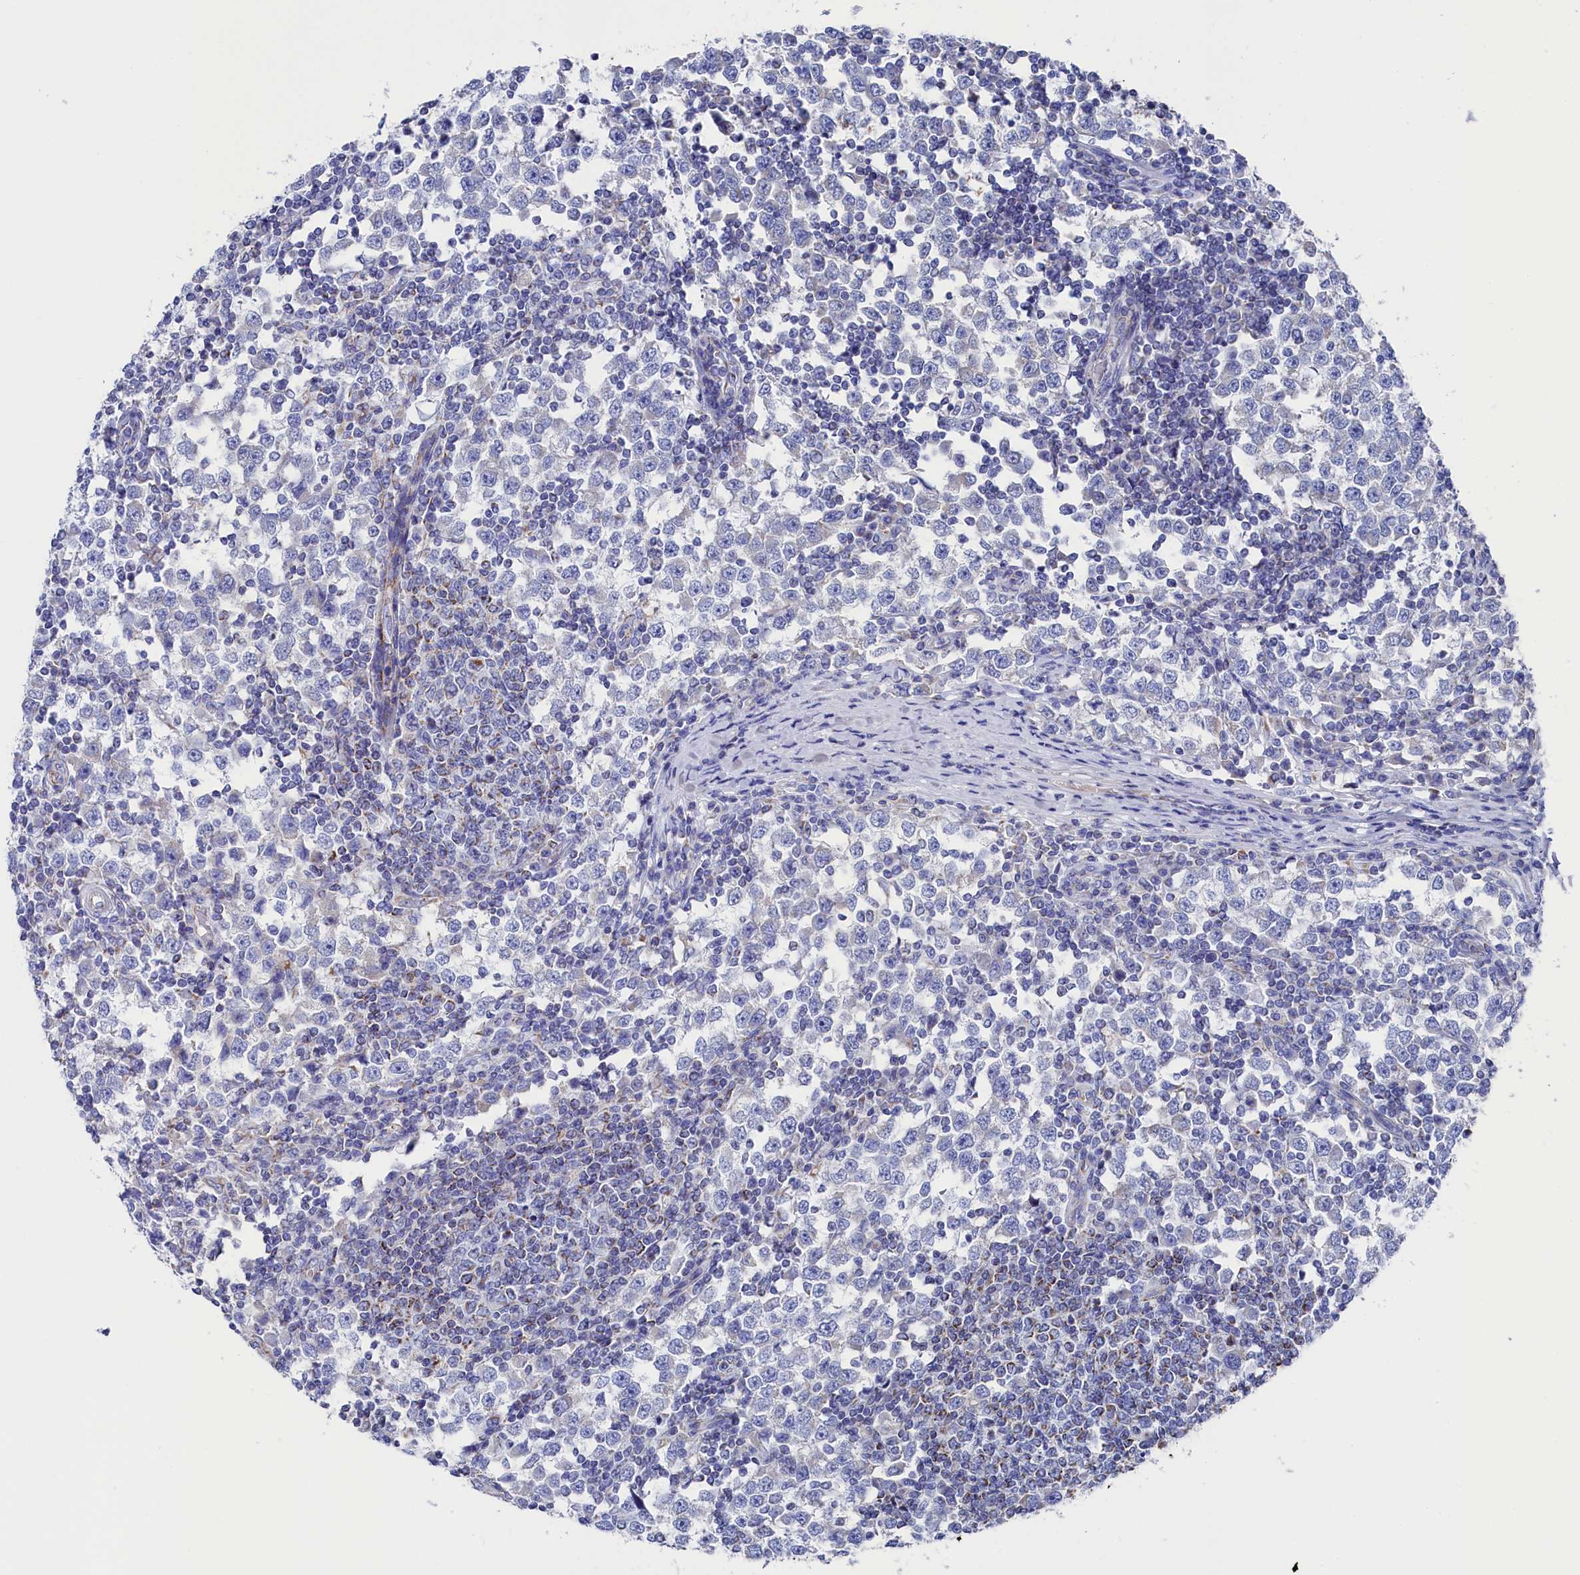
{"staining": {"intensity": "negative", "quantity": "none", "location": "none"}, "tissue": "testis cancer", "cell_type": "Tumor cells", "image_type": "cancer", "snomed": [{"axis": "morphology", "description": "Seminoma, NOS"}, {"axis": "topography", "description": "Testis"}], "caption": "There is no significant expression in tumor cells of seminoma (testis).", "gene": "MMAB", "patient": {"sex": "male", "age": 65}}